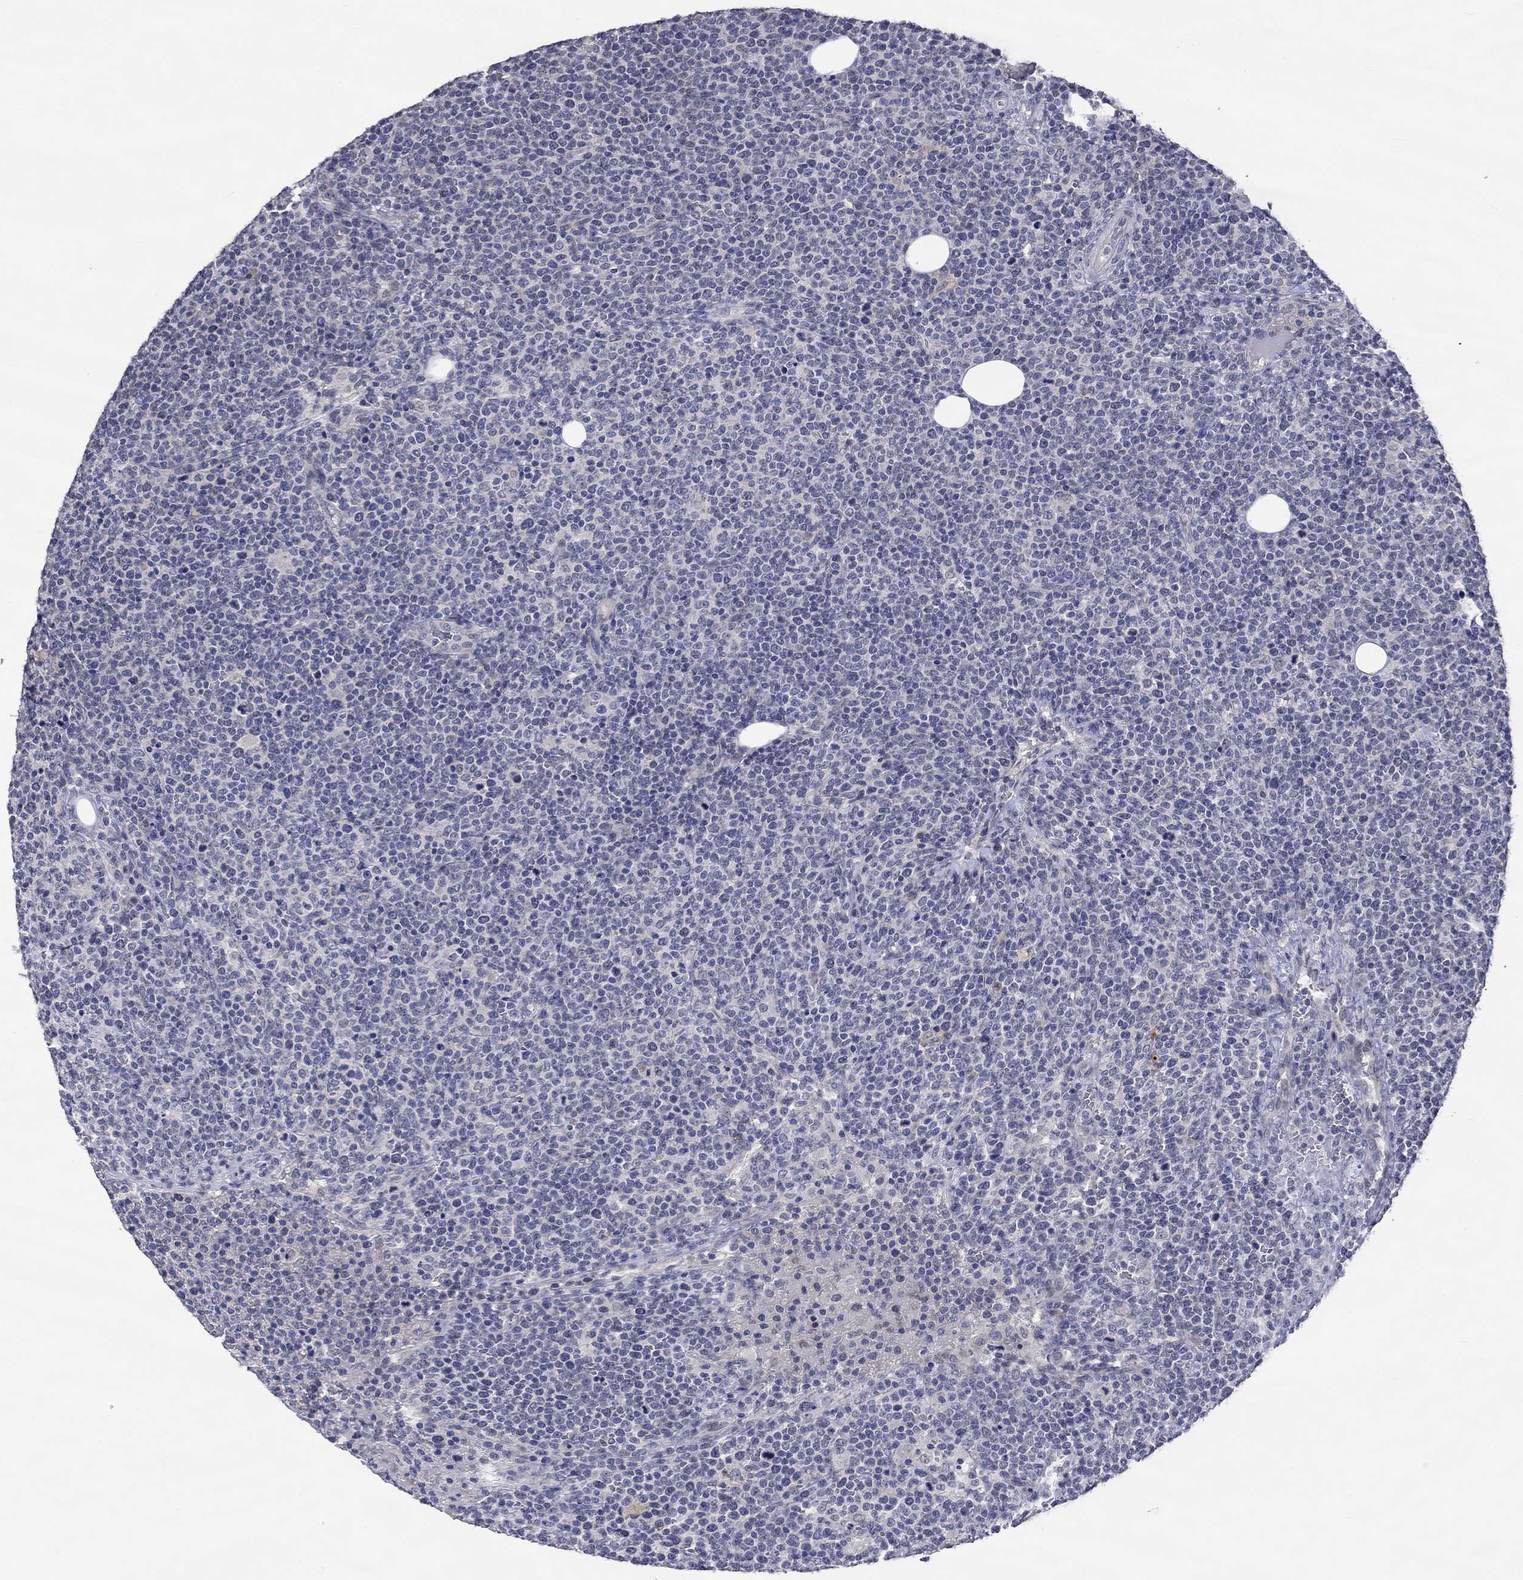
{"staining": {"intensity": "negative", "quantity": "none", "location": "none"}, "tissue": "lymphoma", "cell_type": "Tumor cells", "image_type": "cancer", "snomed": [{"axis": "morphology", "description": "Malignant lymphoma, non-Hodgkin's type, High grade"}, {"axis": "topography", "description": "Lymph node"}], "caption": "A micrograph of human high-grade malignant lymphoma, non-Hodgkin's type is negative for staining in tumor cells. Nuclei are stained in blue.", "gene": "DDX3Y", "patient": {"sex": "male", "age": 61}}